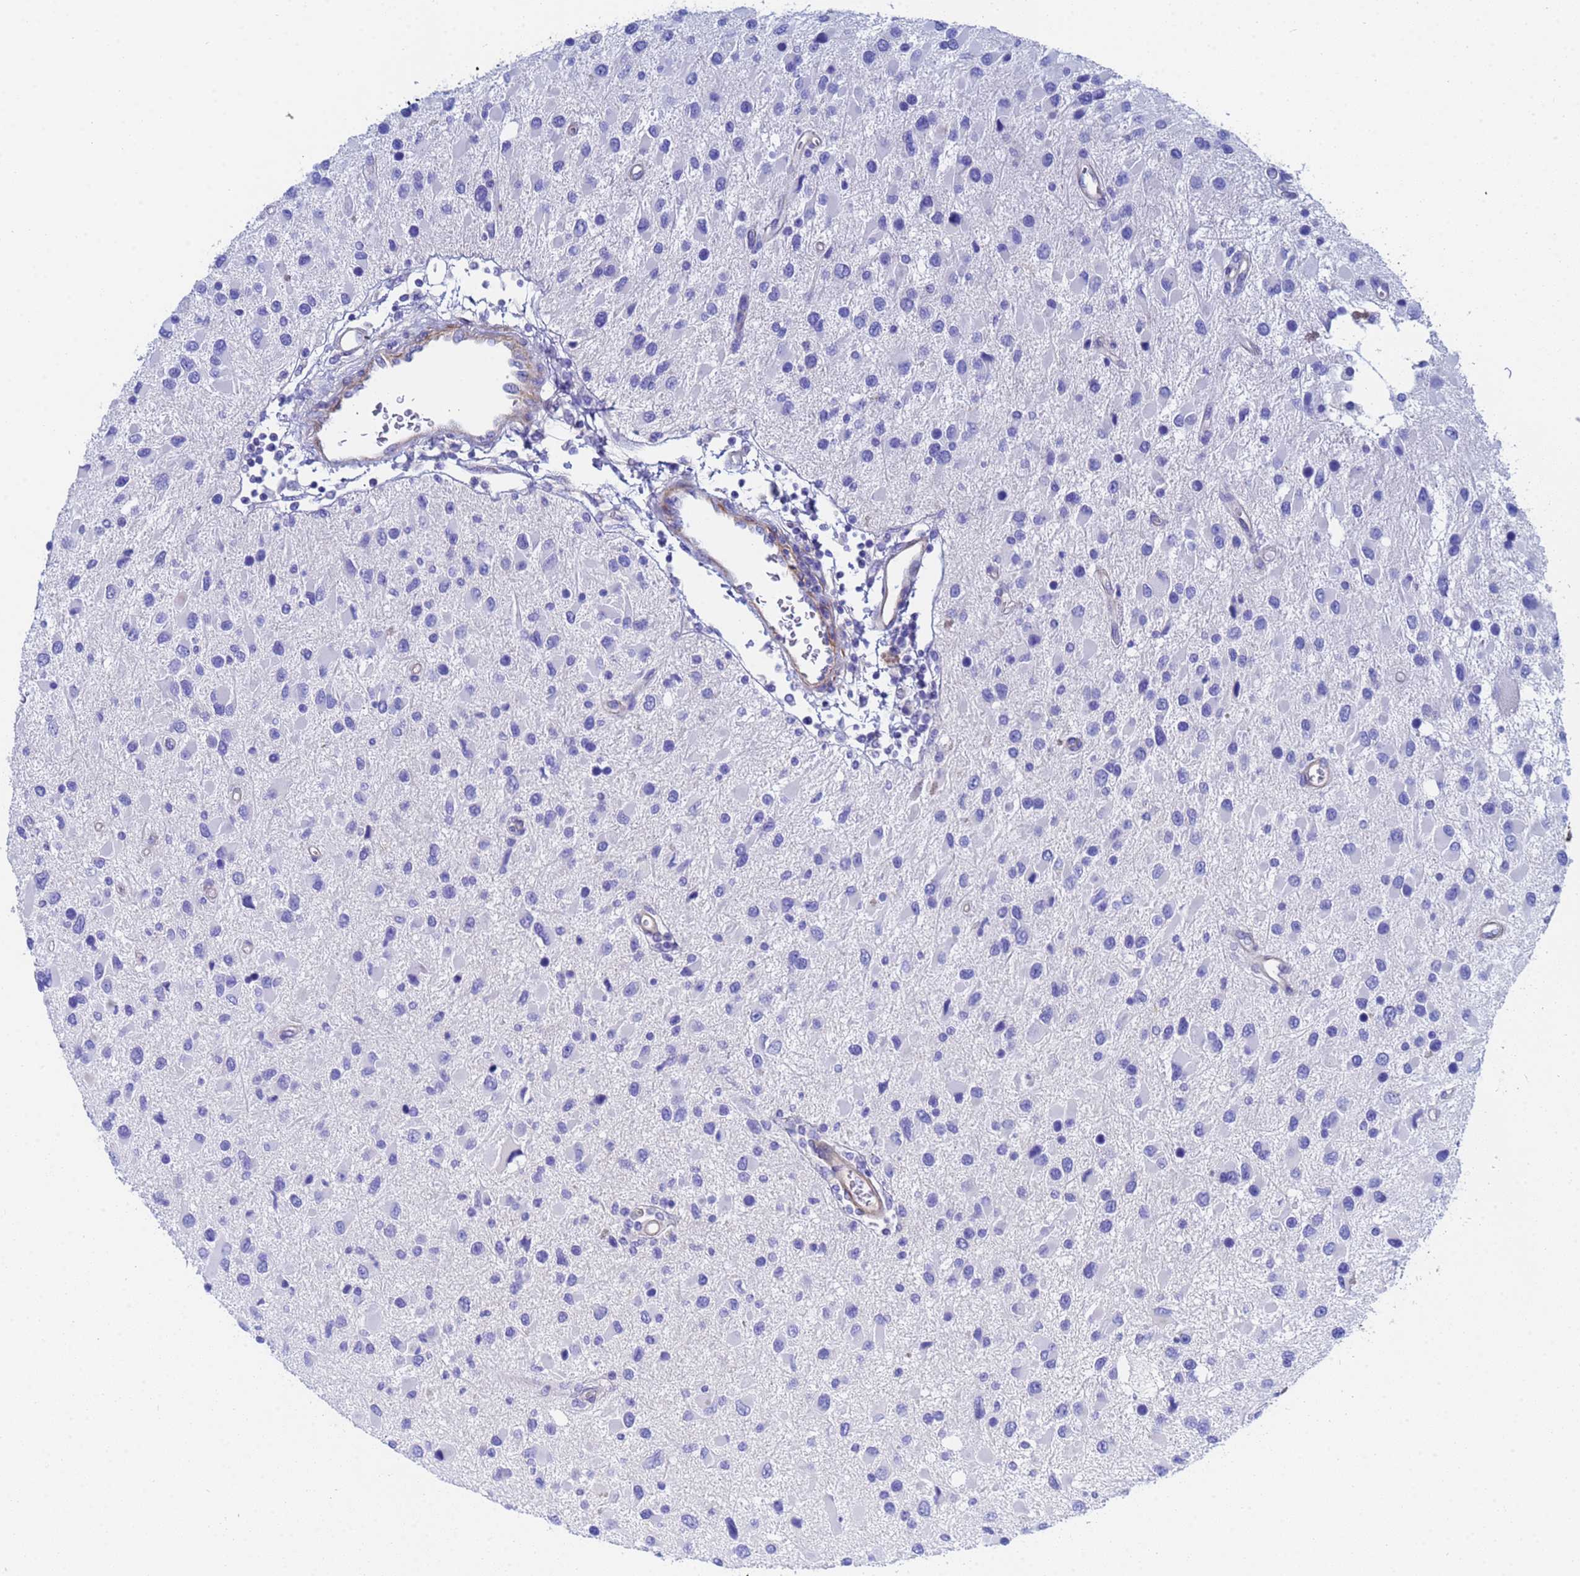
{"staining": {"intensity": "negative", "quantity": "none", "location": "none"}, "tissue": "glioma", "cell_type": "Tumor cells", "image_type": "cancer", "snomed": [{"axis": "morphology", "description": "Glioma, malignant, High grade"}, {"axis": "topography", "description": "Brain"}], "caption": "IHC histopathology image of neoplastic tissue: human malignant high-grade glioma stained with DAB (3,3'-diaminobenzidine) exhibits no significant protein staining in tumor cells.", "gene": "CST4", "patient": {"sex": "male", "age": 53}}